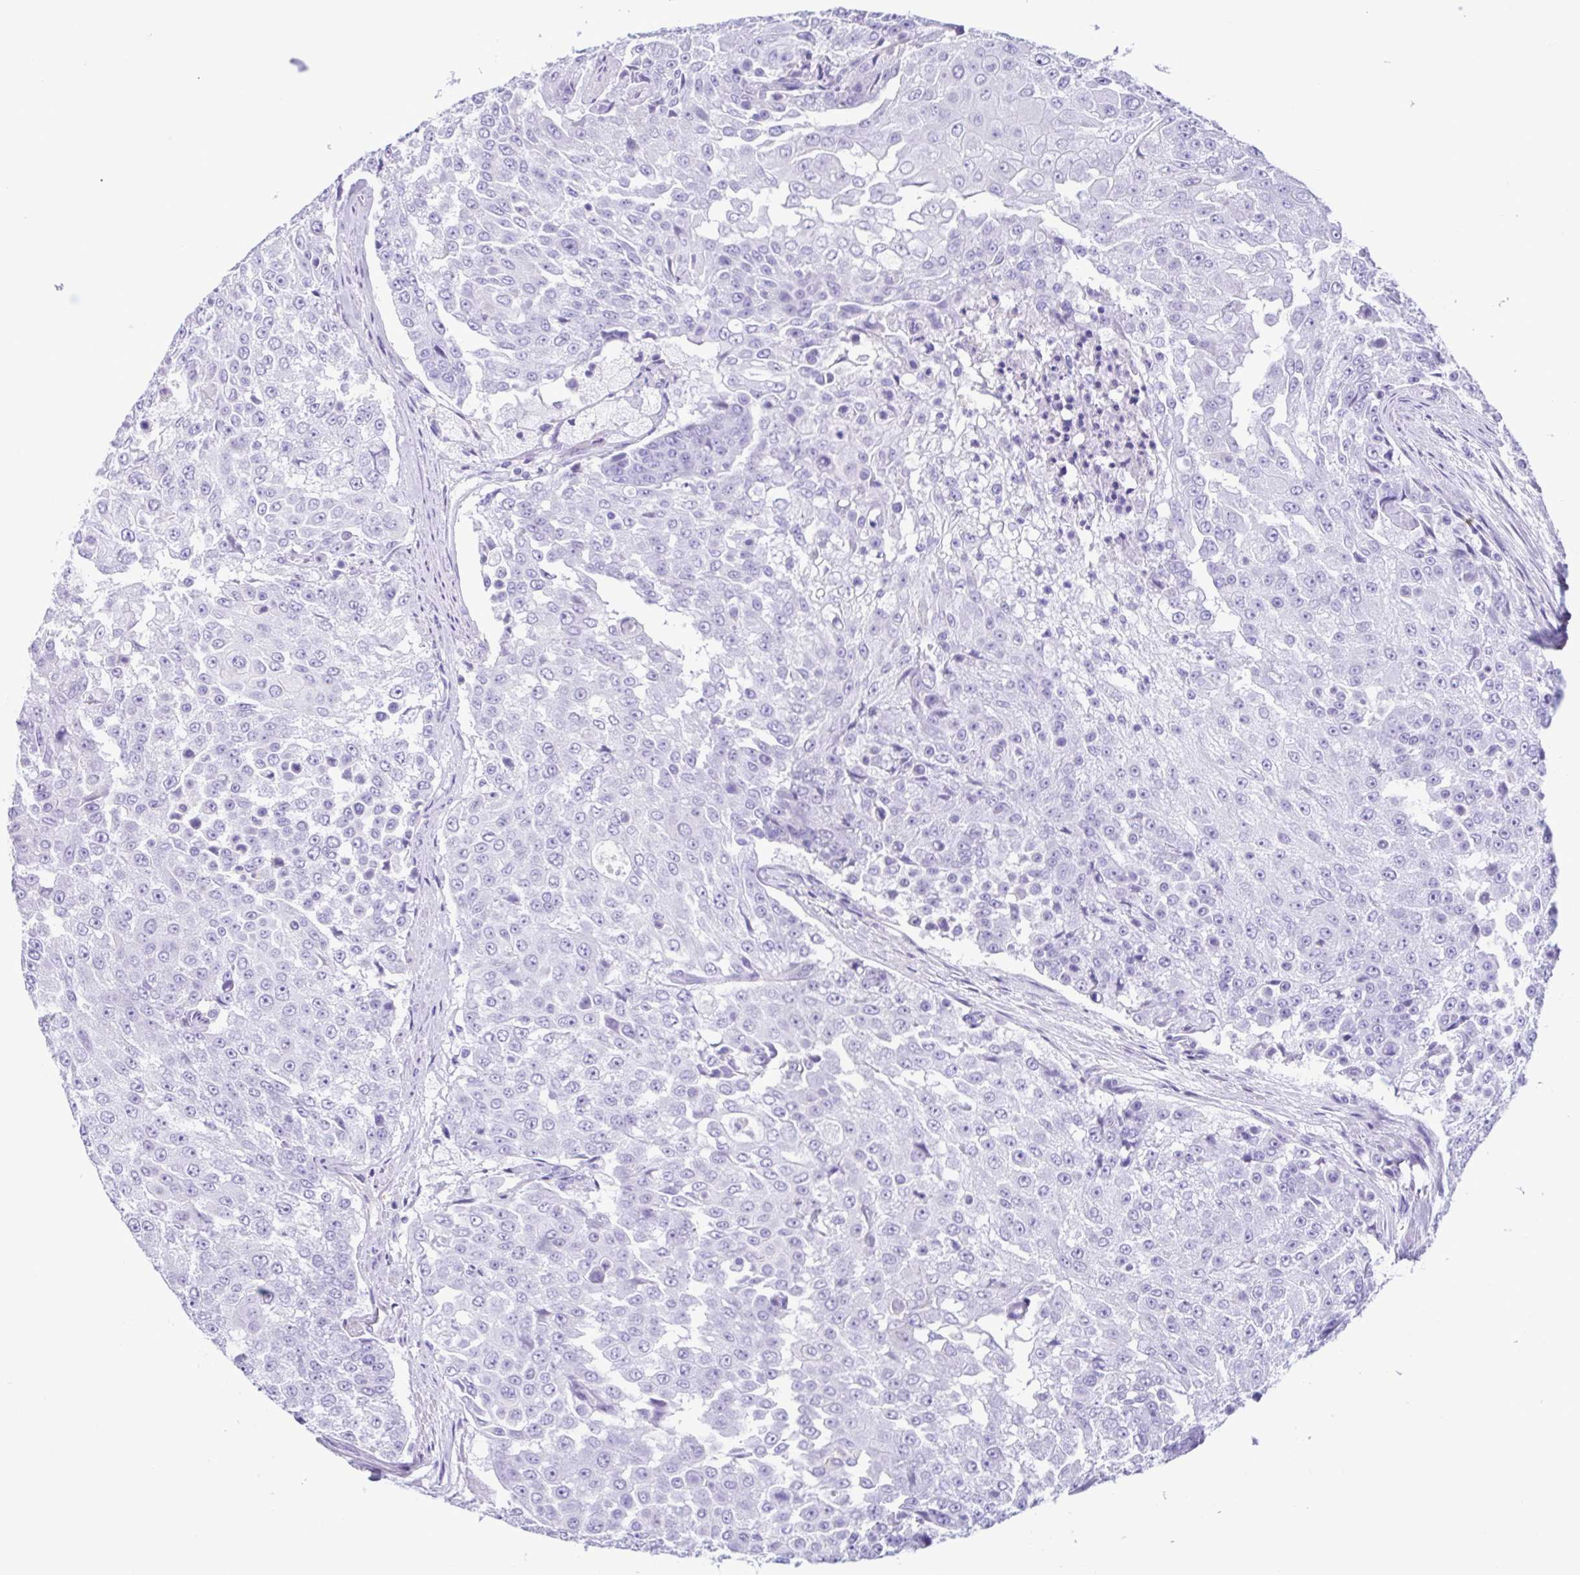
{"staining": {"intensity": "negative", "quantity": "none", "location": "none"}, "tissue": "urothelial cancer", "cell_type": "Tumor cells", "image_type": "cancer", "snomed": [{"axis": "morphology", "description": "Urothelial carcinoma, High grade"}, {"axis": "topography", "description": "Urinary bladder"}], "caption": "Immunohistochemistry histopathology image of neoplastic tissue: high-grade urothelial carcinoma stained with DAB shows no significant protein staining in tumor cells.", "gene": "CYP11B1", "patient": {"sex": "female", "age": 63}}